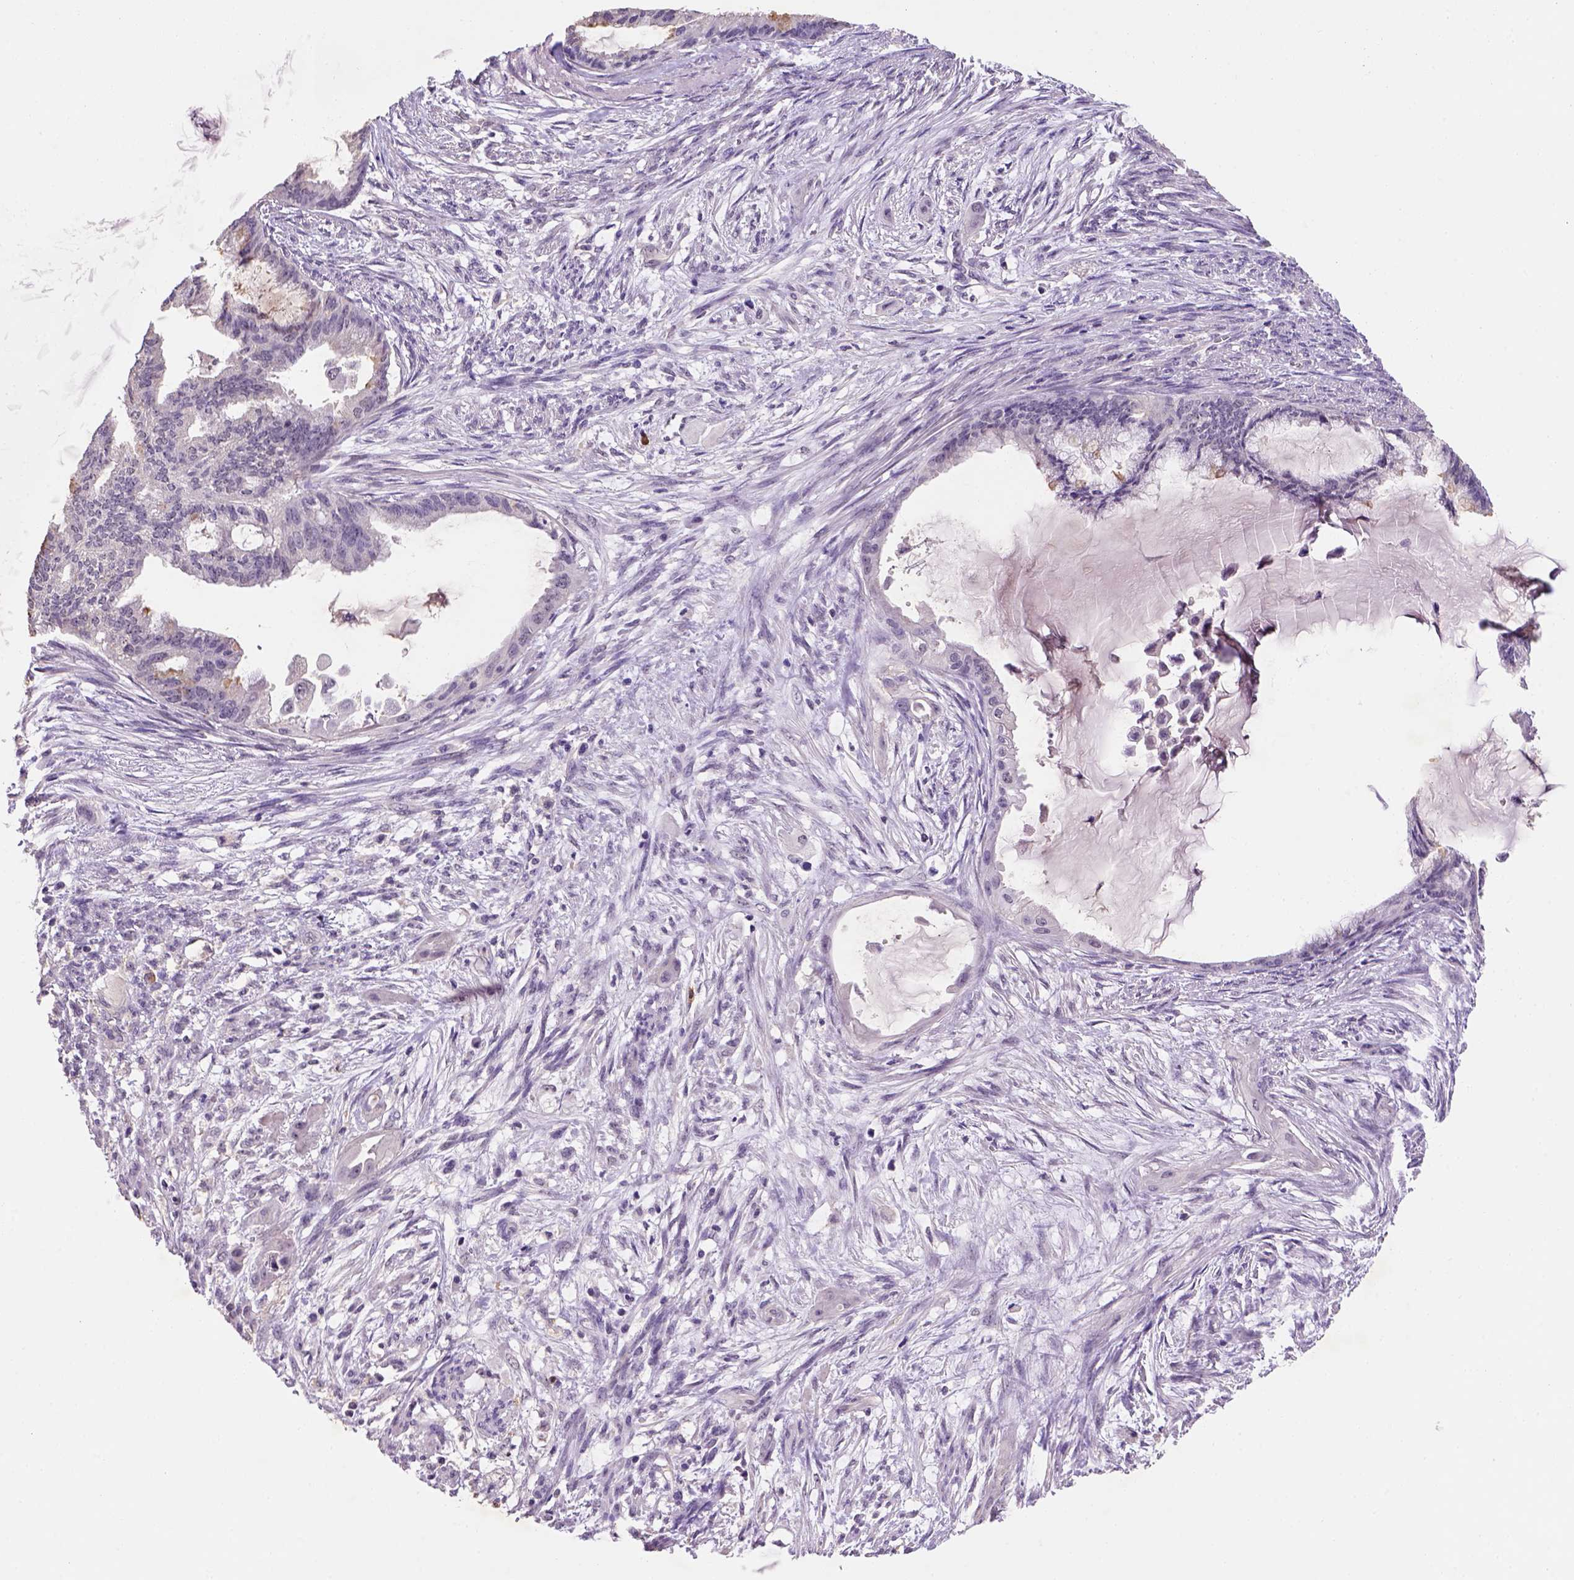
{"staining": {"intensity": "weak", "quantity": ">75%", "location": "cytoplasmic/membranous,nuclear"}, "tissue": "endometrial cancer", "cell_type": "Tumor cells", "image_type": "cancer", "snomed": [{"axis": "morphology", "description": "Adenocarcinoma, NOS"}, {"axis": "topography", "description": "Endometrium"}], "caption": "Human endometrial cancer stained with a protein marker shows weak staining in tumor cells.", "gene": "SCML4", "patient": {"sex": "female", "age": 86}}